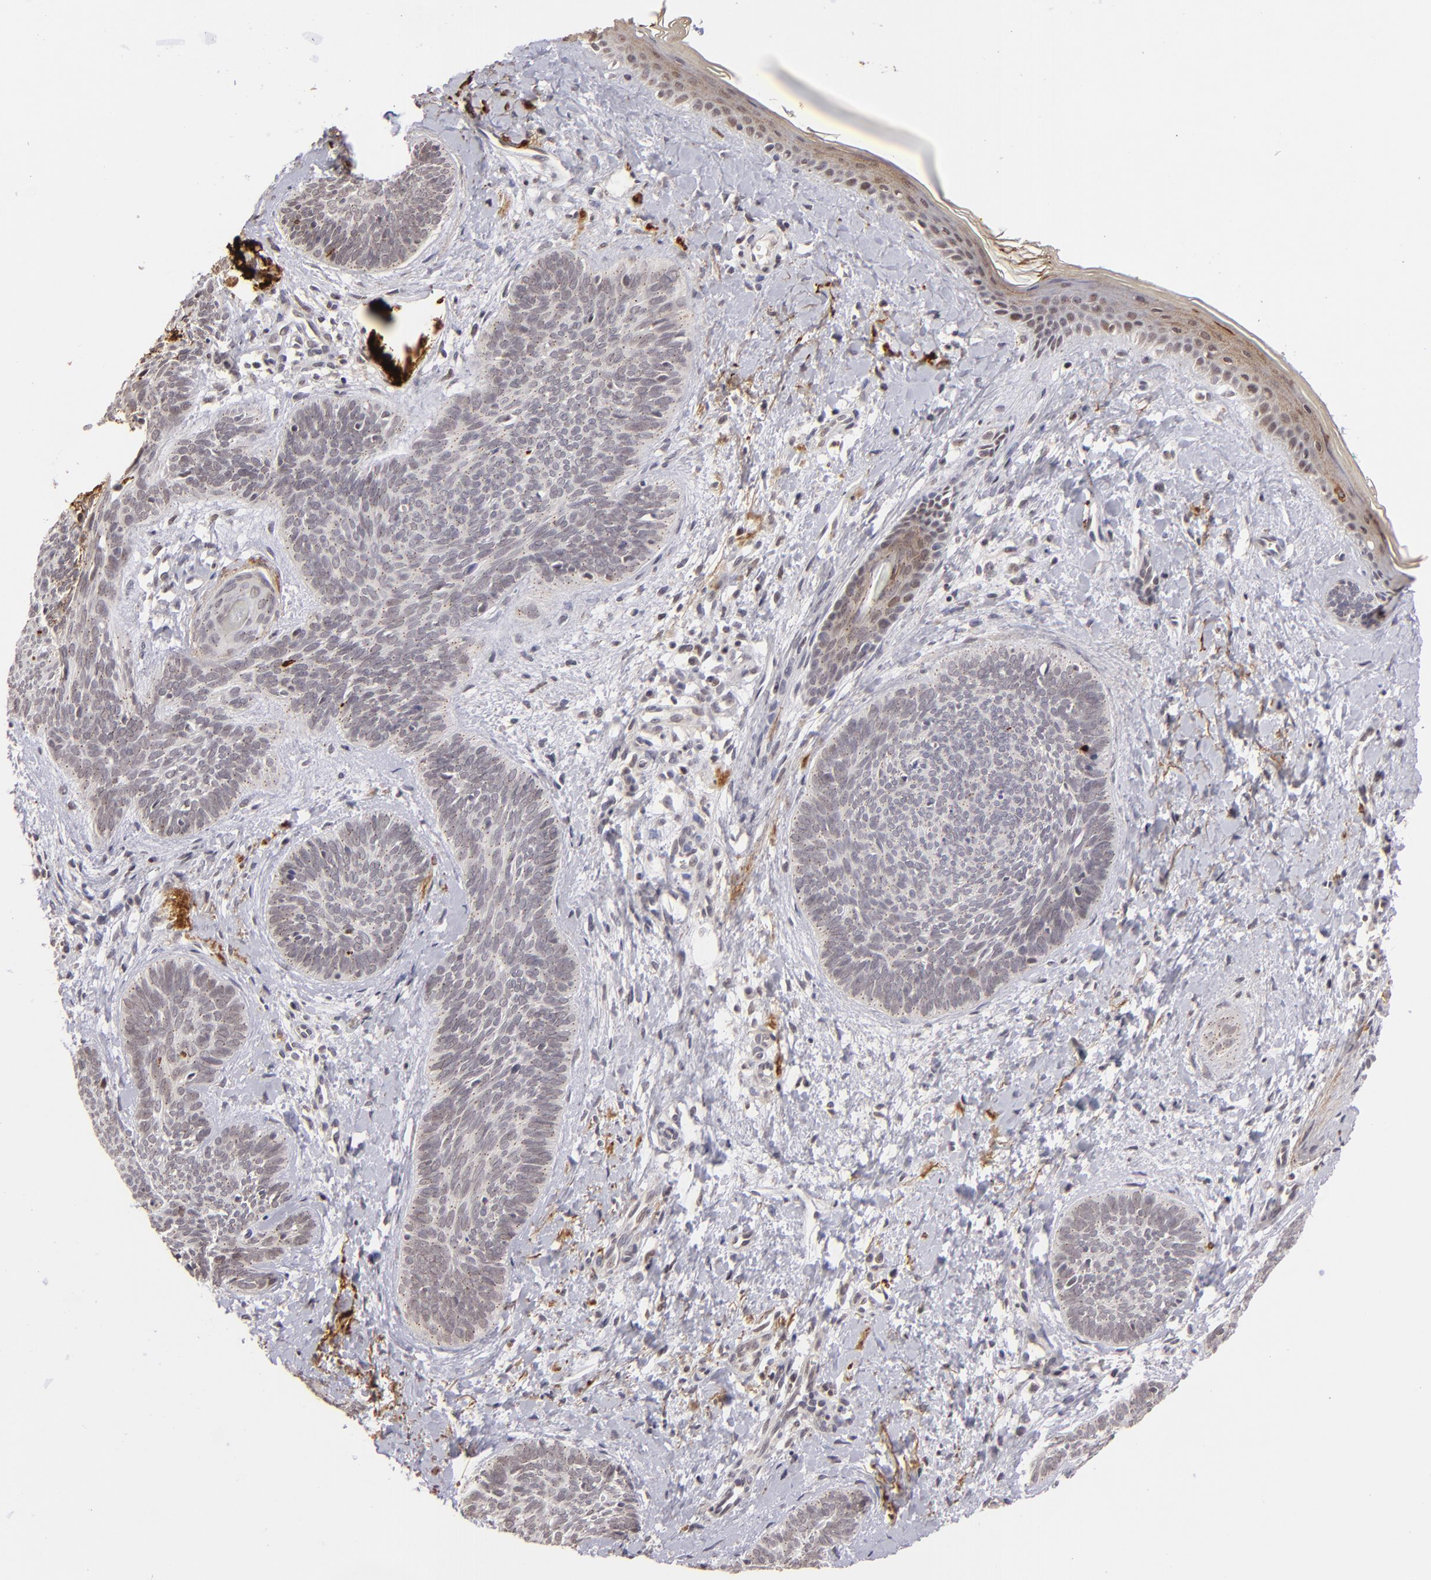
{"staining": {"intensity": "negative", "quantity": "none", "location": "none"}, "tissue": "skin cancer", "cell_type": "Tumor cells", "image_type": "cancer", "snomed": [{"axis": "morphology", "description": "Basal cell carcinoma"}, {"axis": "topography", "description": "Skin"}], "caption": "Immunohistochemistry (IHC) image of neoplastic tissue: skin cancer (basal cell carcinoma) stained with DAB (3,3'-diaminobenzidine) displays no significant protein positivity in tumor cells. Nuclei are stained in blue.", "gene": "RXRG", "patient": {"sex": "female", "age": 81}}